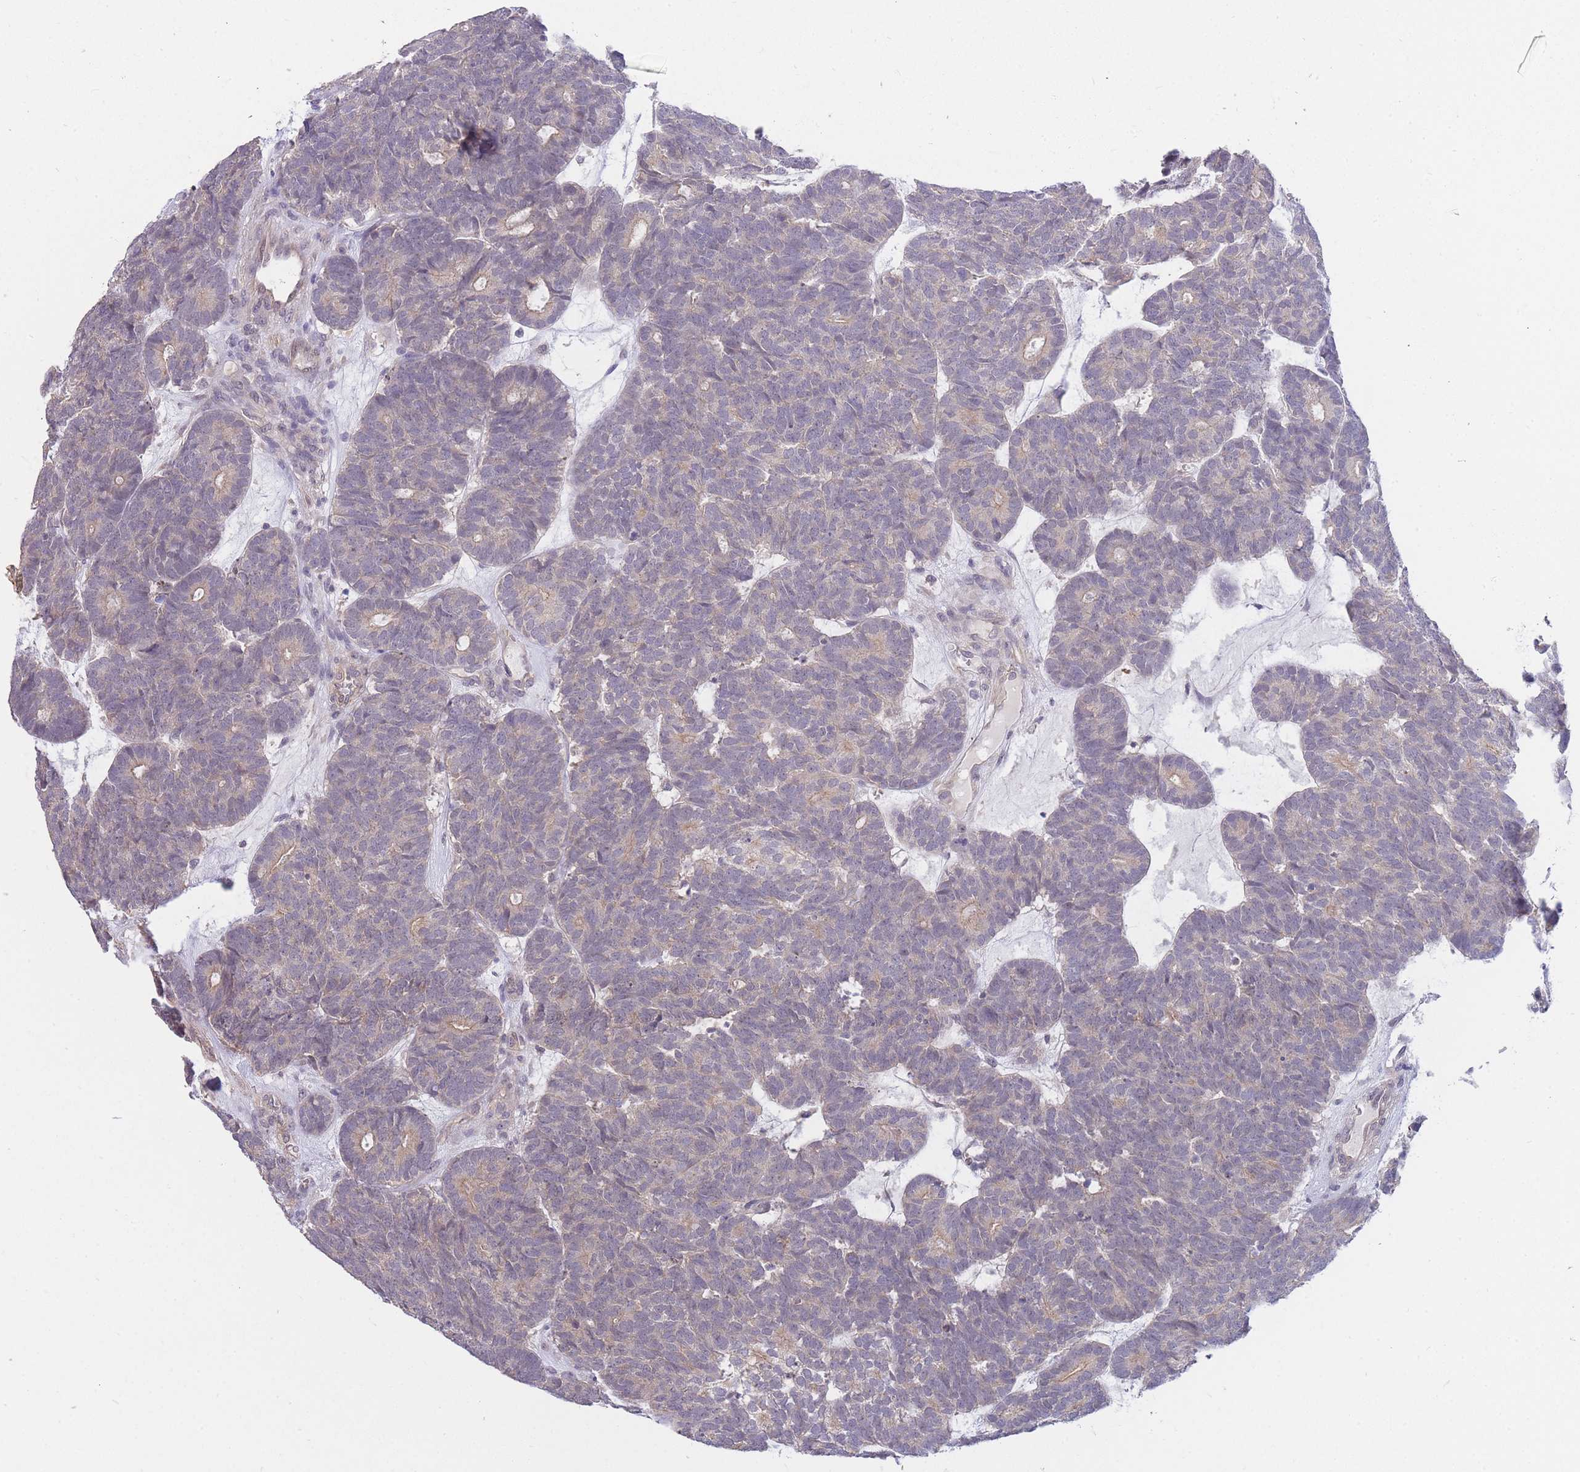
{"staining": {"intensity": "negative", "quantity": "none", "location": "none"}, "tissue": "head and neck cancer", "cell_type": "Tumor cells", "image_type": "cancer", "snomed": [{"axis": "morphology", "description": "Adenocarcinoma, NOS"}, {"axis": "topography", "description": "Head-Neck"}], "caption": "The photomicrograph exhibits no staining of tumor cells in head and neck cancer (adenocarcinoma).", "gene": "SMC6", "patient": {"sex": "female", "age": 81}}